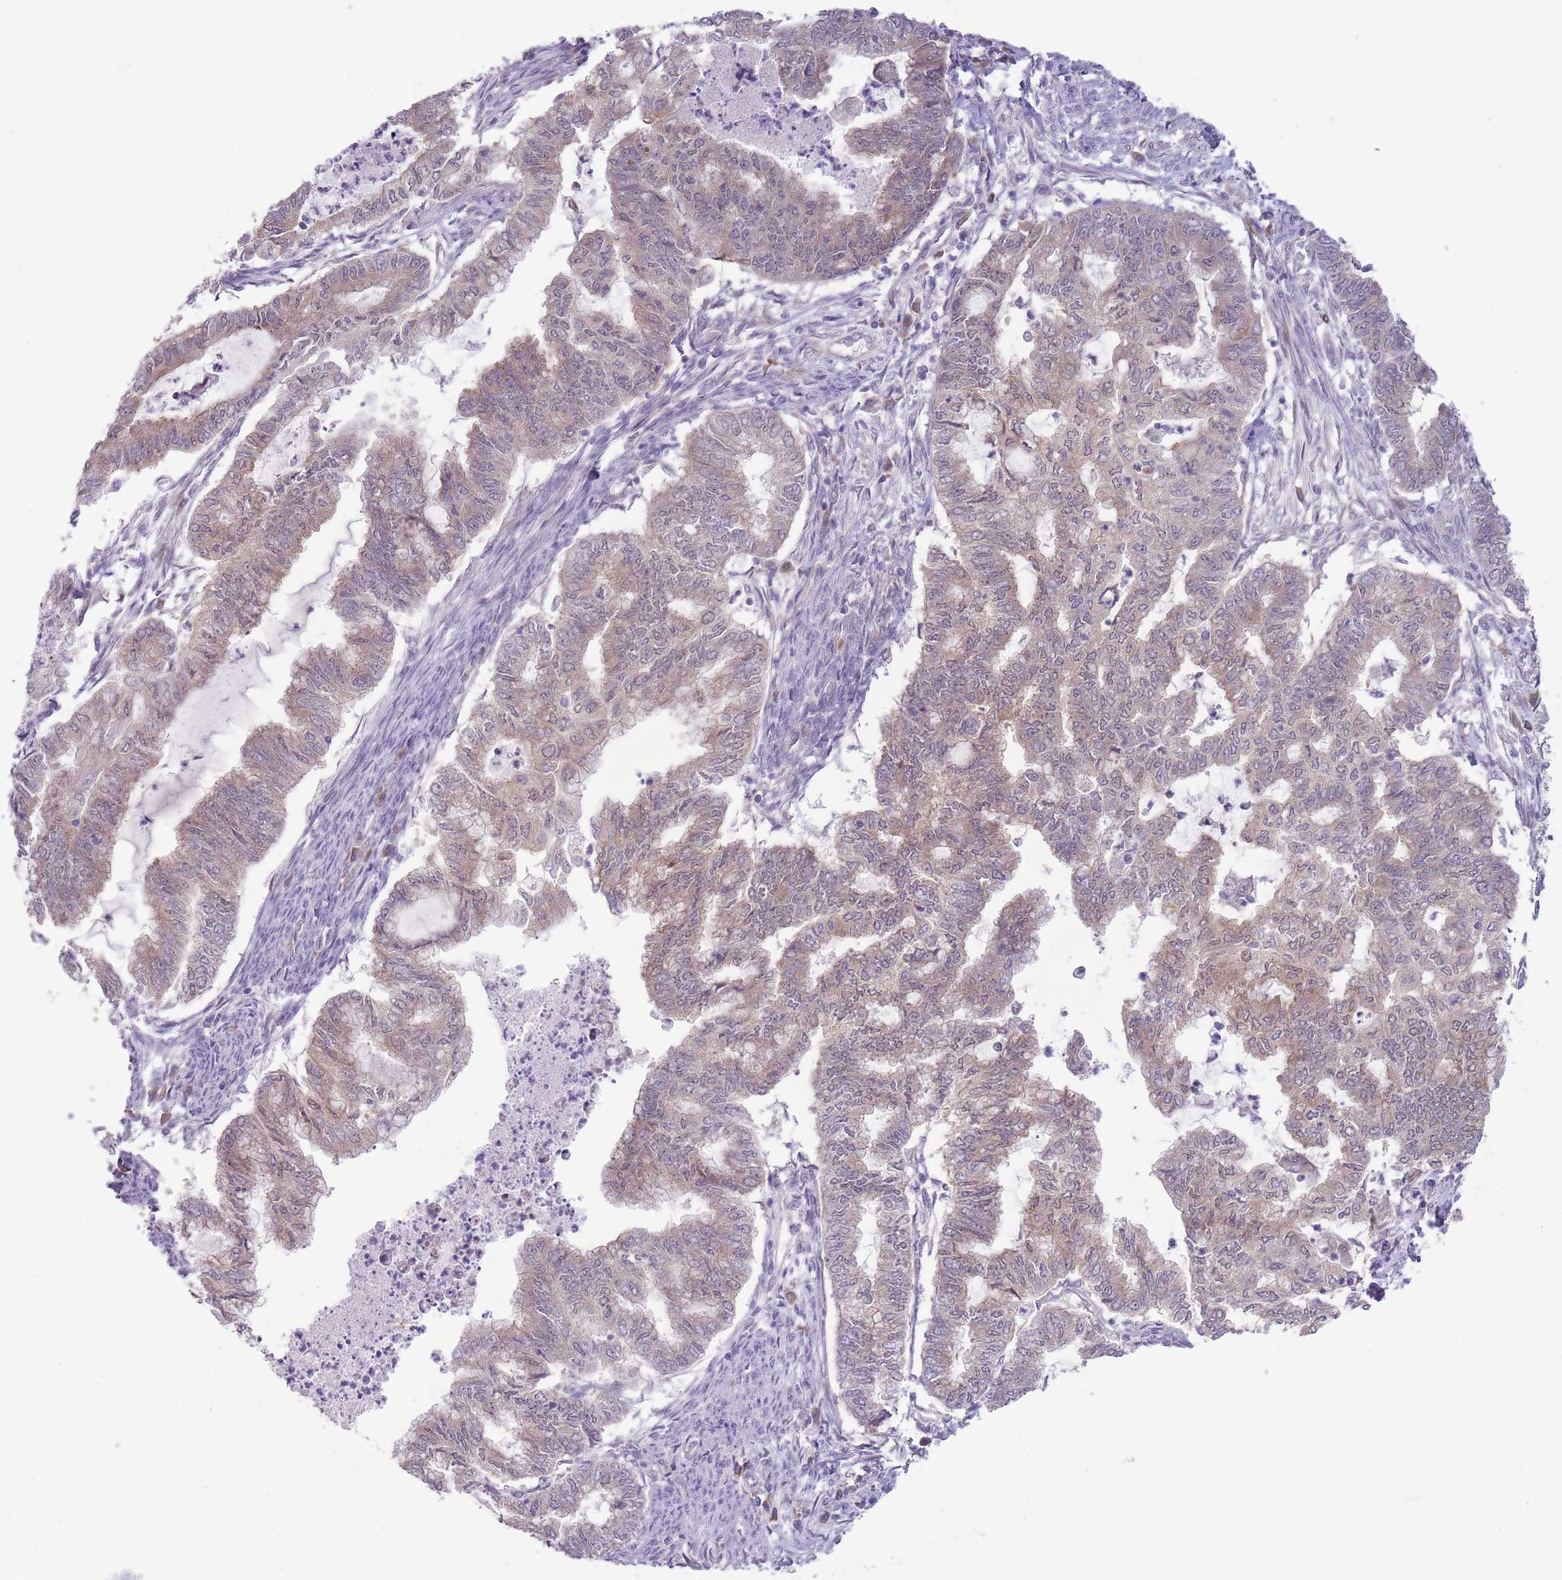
{"staining": {"intensity": "weak", "quantity": "25%-75%", "location": "cytoplasmic/membranous"}, "tissue": "endometrial cancer", "cell_type": "Tumor cells", "image_type": "cancer", "snomed": [{"axis": "morphology", "description": "Adenocarcinoma, NOS"}, {"axis": "topography", "description": "Endometrium"}], "caption": "Endometrial cancer stained with immunohistochemistry exhibits weak cytoplasmic/membranous expression in about 25%-75% of tumor cells. (Stains: DAB in brown, nuclei in blue, Microscopy: brightfield microscopy at high magnification).", "gene": "COPE", "patient": {"sex": "female", "age": 79}}